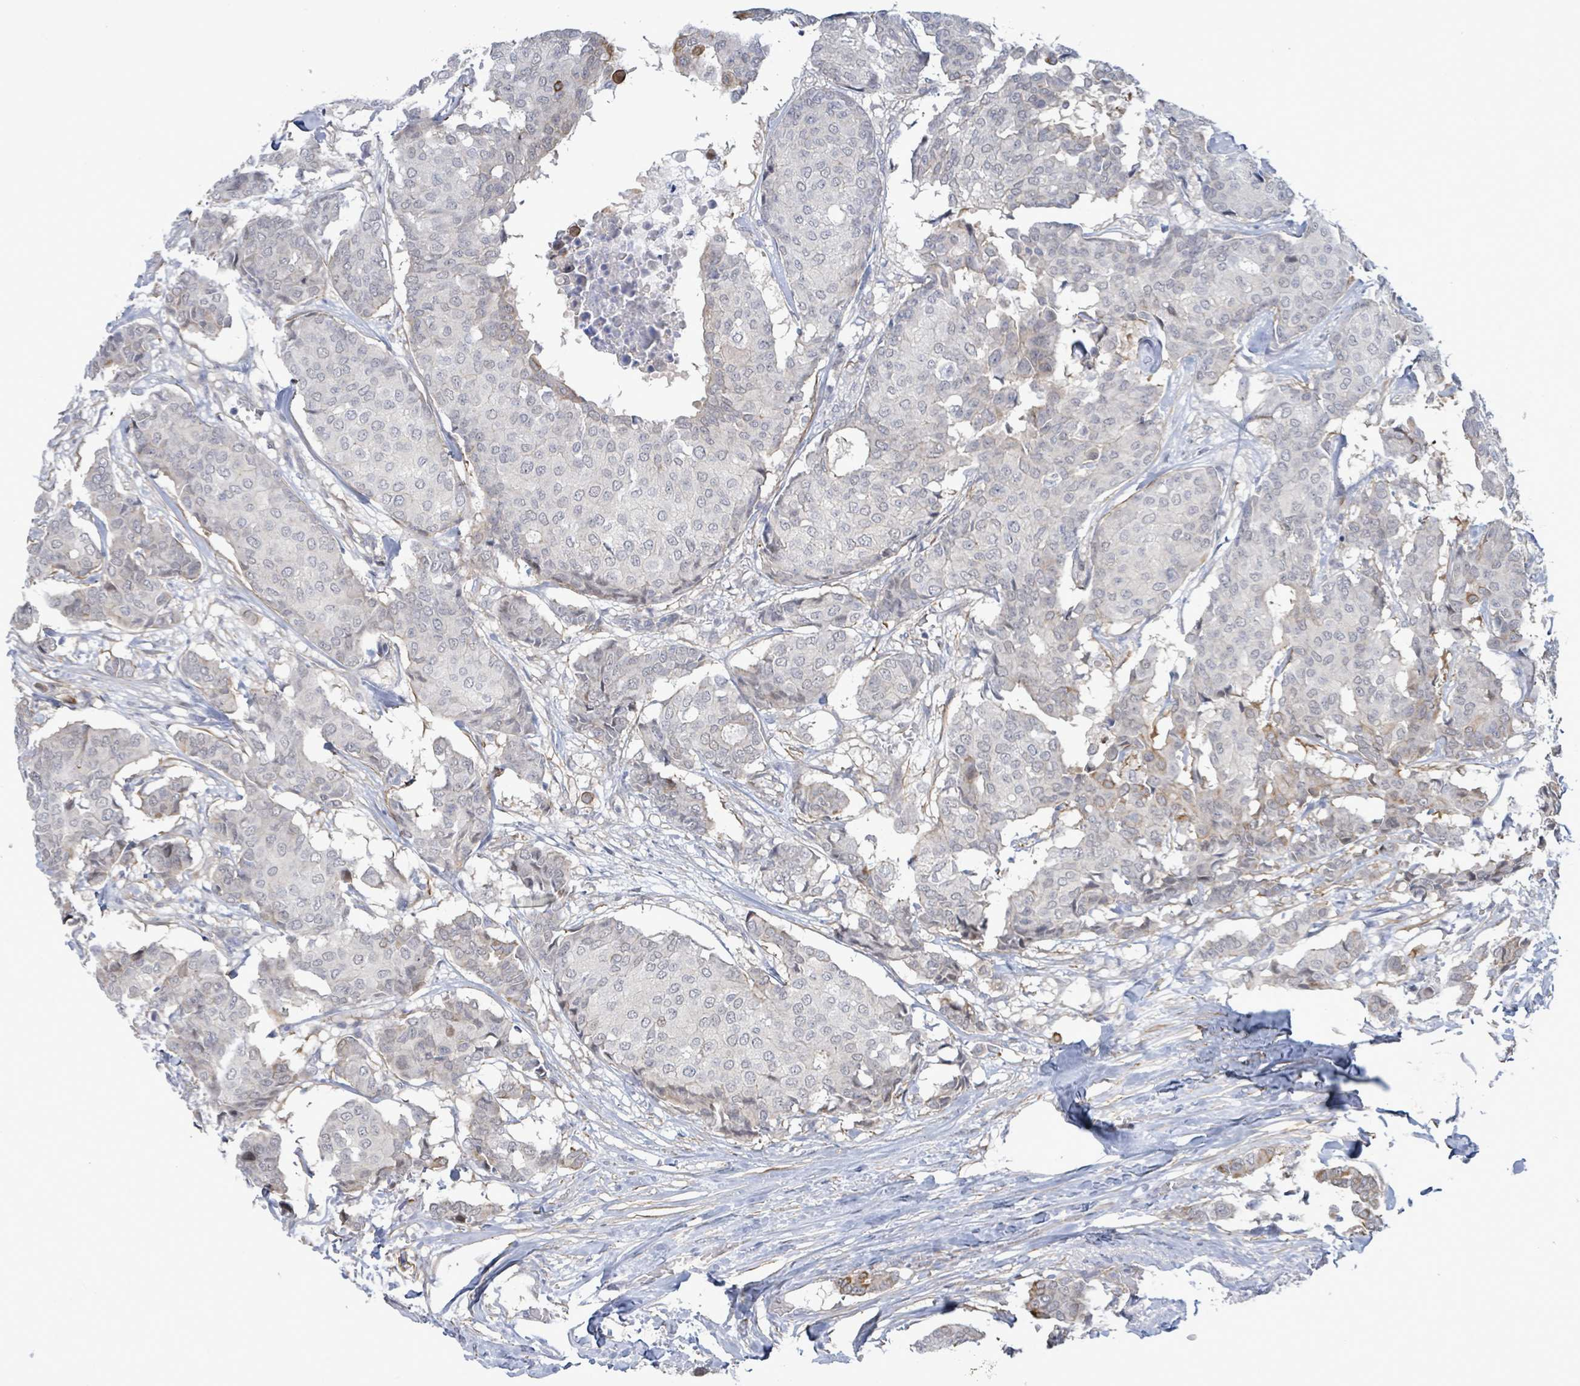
{"staining": {"intensity": "negative", "quantity": "none", "location": "none"}, "tissue": "breast cancer", "cell_type": "Tumor cells", "image_type": "cancer", "snomed": [{"axis": "morphology", "description": "Duct carcinoma"}, {"axis": "topography", "description": "Breast"}], "caption": "This is an immunohistochemistry (IHC) histopathology image of human breast cancer (intraductal carcinoma). There is no staining in tumor cells.", "gene": "DMRTC1B", "patient": {"sex": "female", "age": 75}}